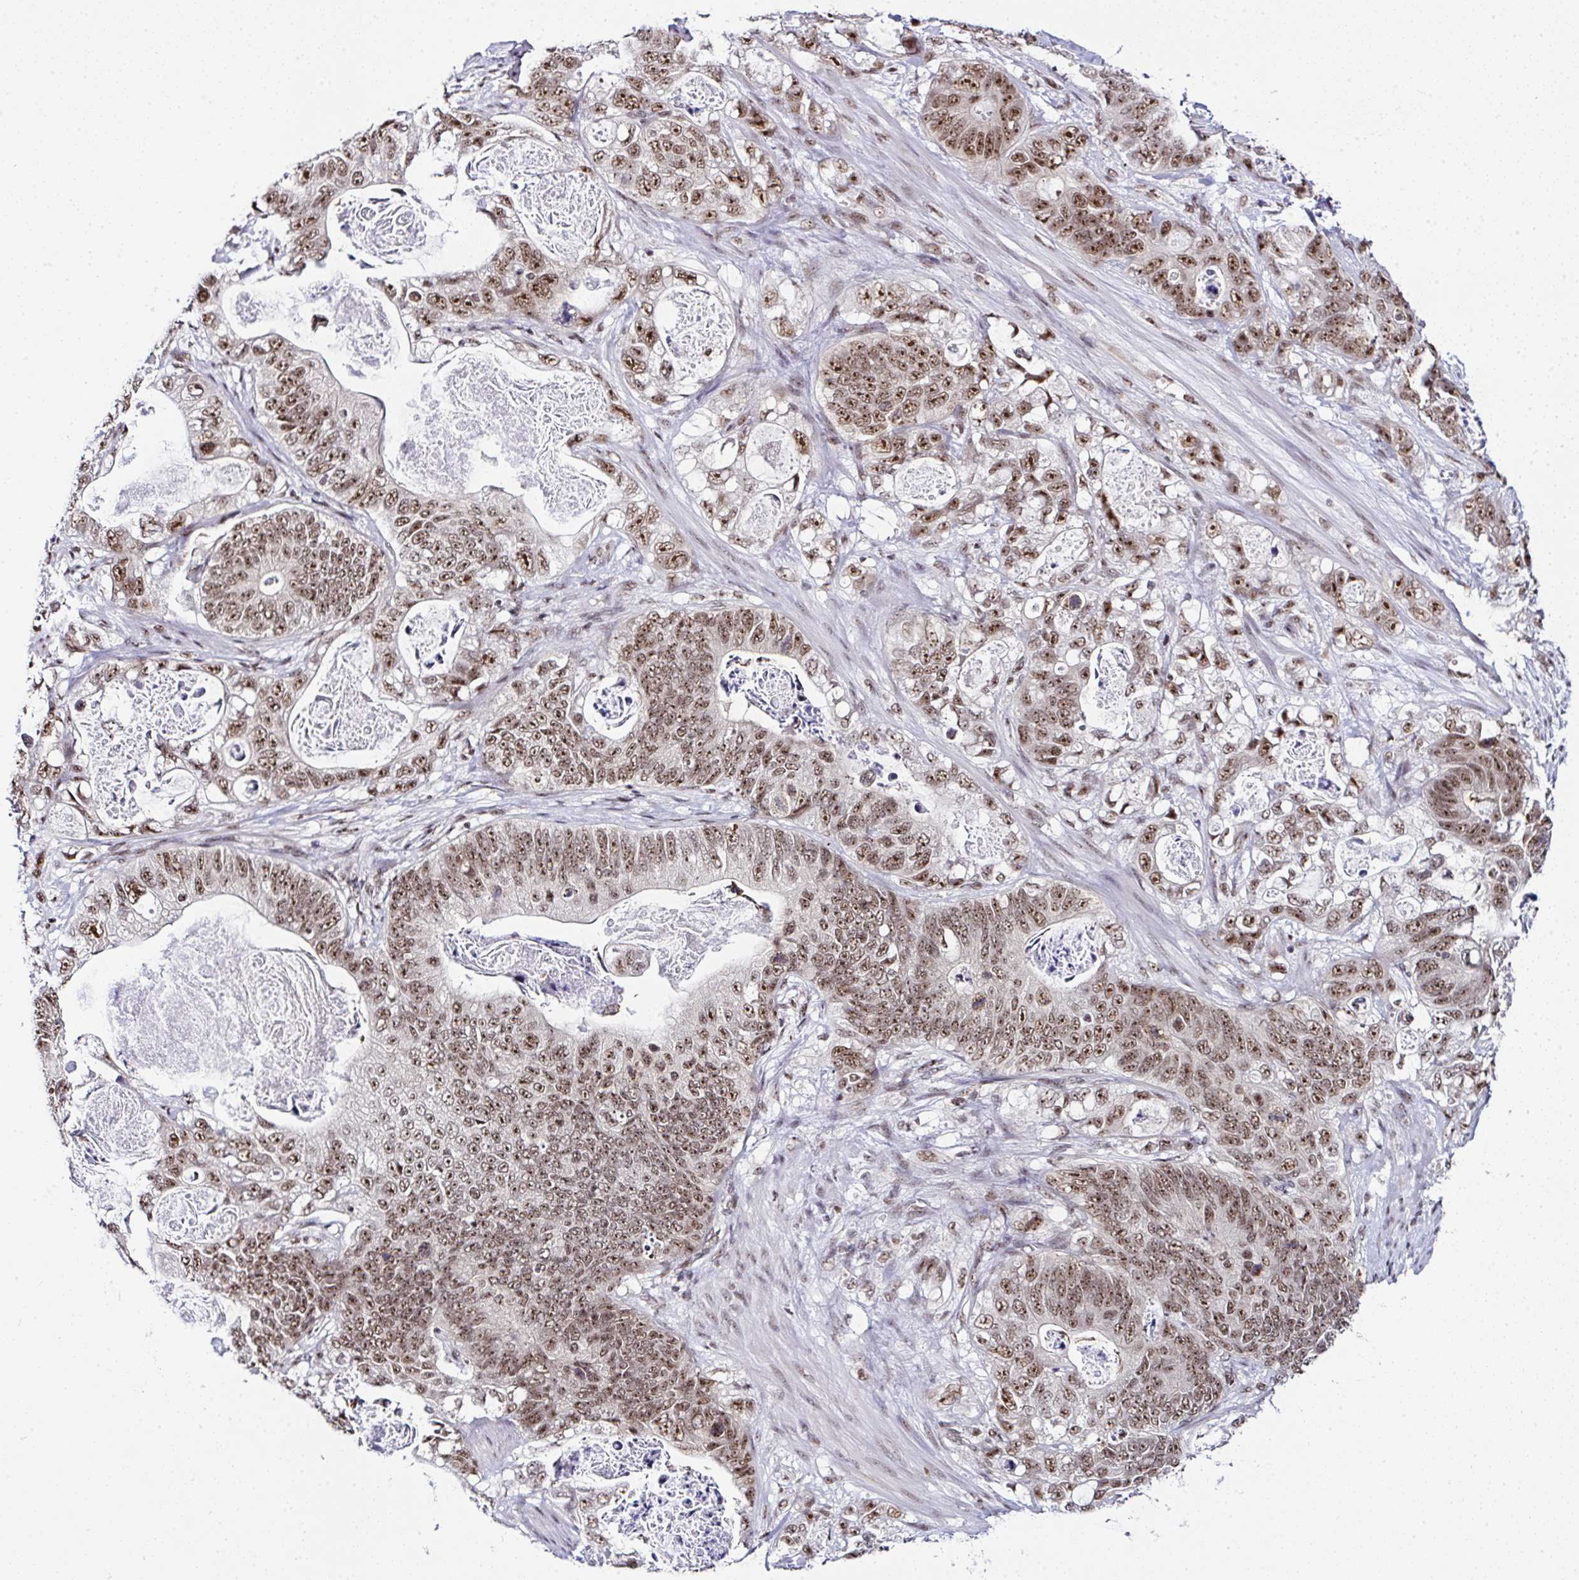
{"staining": {"intensity": "moderate", "quantity": ">75%", "location": "nuclear"}, "tissue": "stomach cancer", "cell_type": "Tumor cells", "image_type": "cancer", "snomed": [{"axis": "morphology", "description": "Normal tissue, NOS"}, {"axis": "morphology", "description": "Adenocarcinoma, NOS"}, {"axis": "topography", "description": "Stomach"}], "caption": "Stomach adenocarcinoma stained for a protein shows moderate nuclear positivity in tumor cells.", "gene": "PTPN2", "patient": {"sex": "female", "age": 89}}